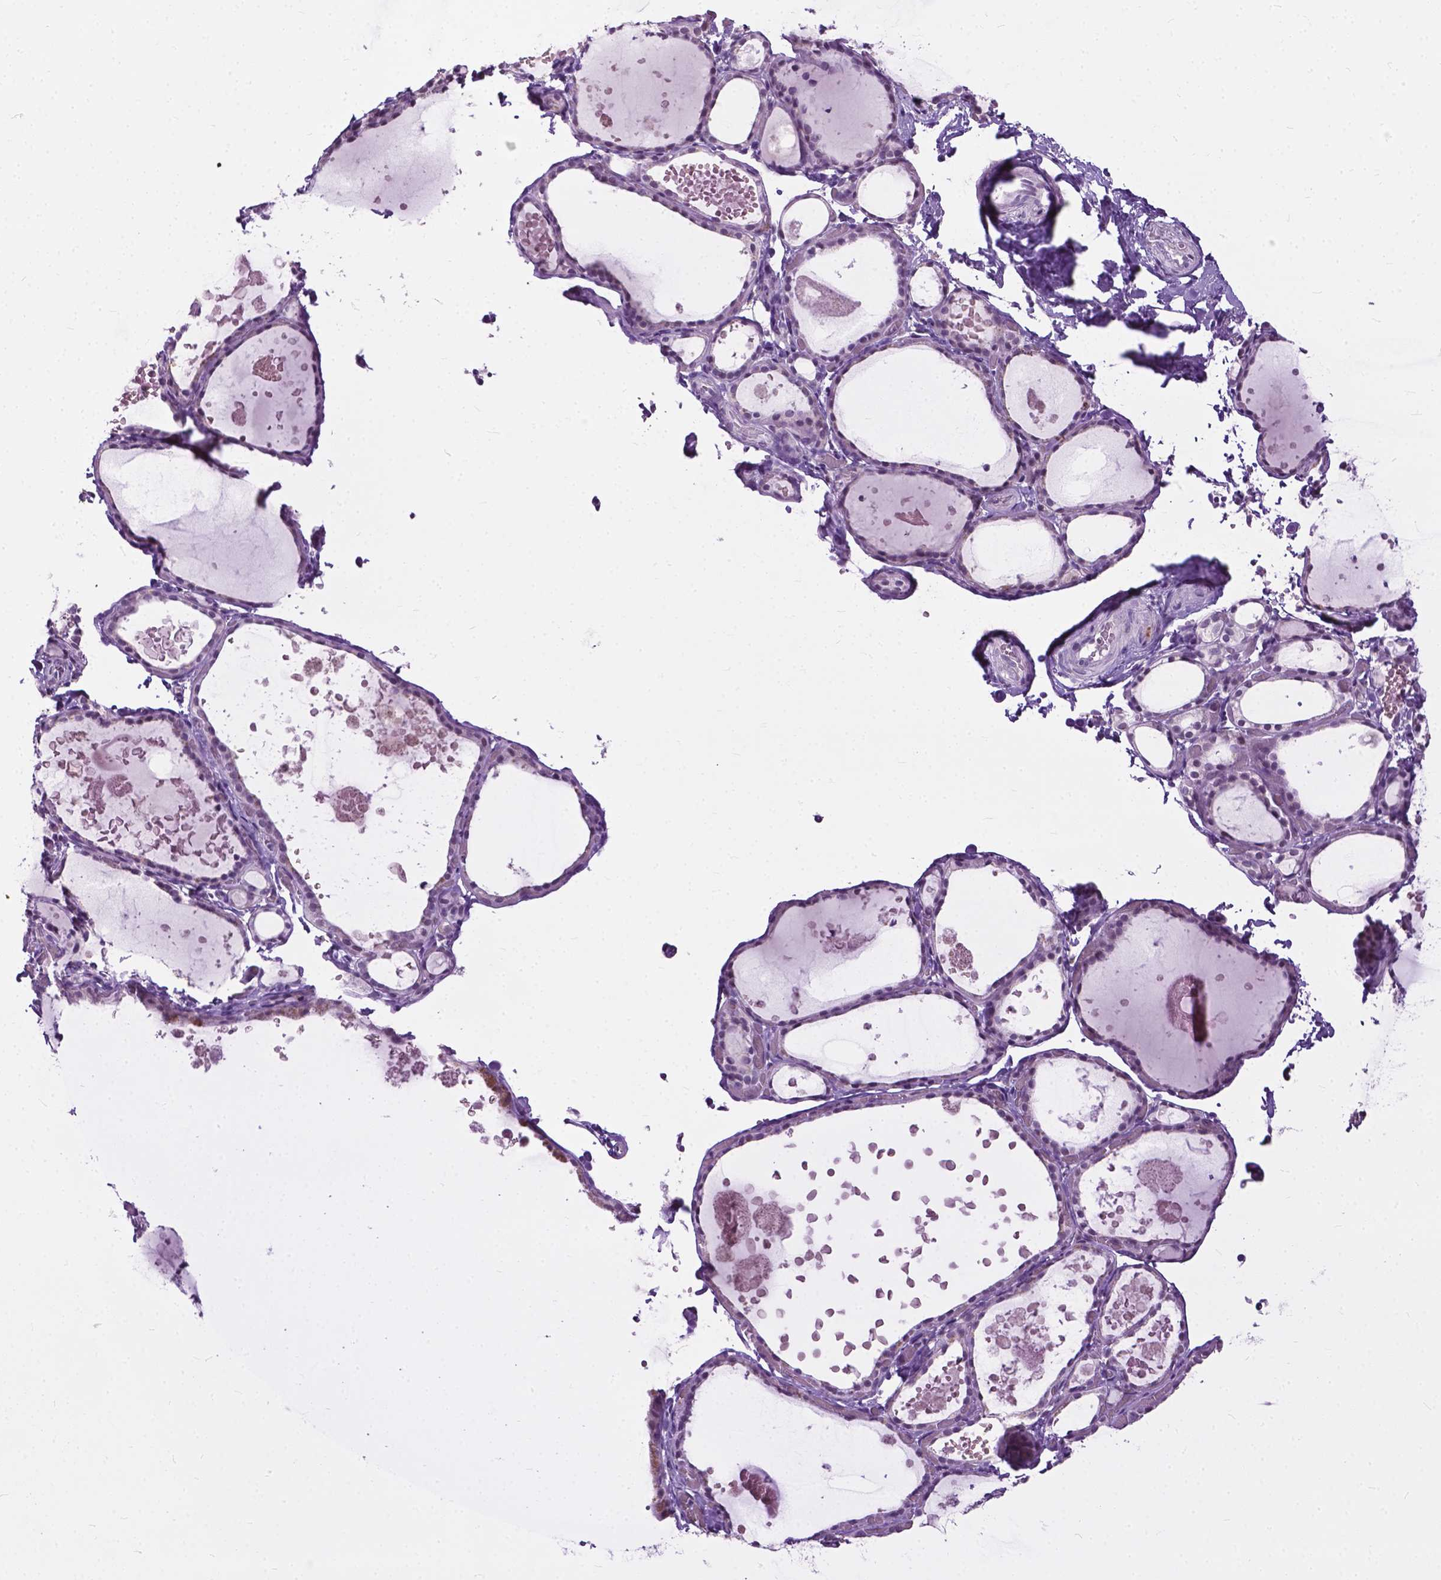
{"staining": {"intensity": "negative", "quantity": "none", "location": "none"}, "tissue": "thyroid gland", "cell_type": "Glandular cells", "image_type": "normal", "snomed": [{"axis": "morphology", "description": "Normal tissue, NOS"}, {"axis": "topography", "description": "Thyroid gland"}], "caption": "This is a image of IHC staining of benign thyroid gland, which shows no staining in glandular cells.", "gene": "GPR37L1", "patient": {"sex": "female", "age": 56}}